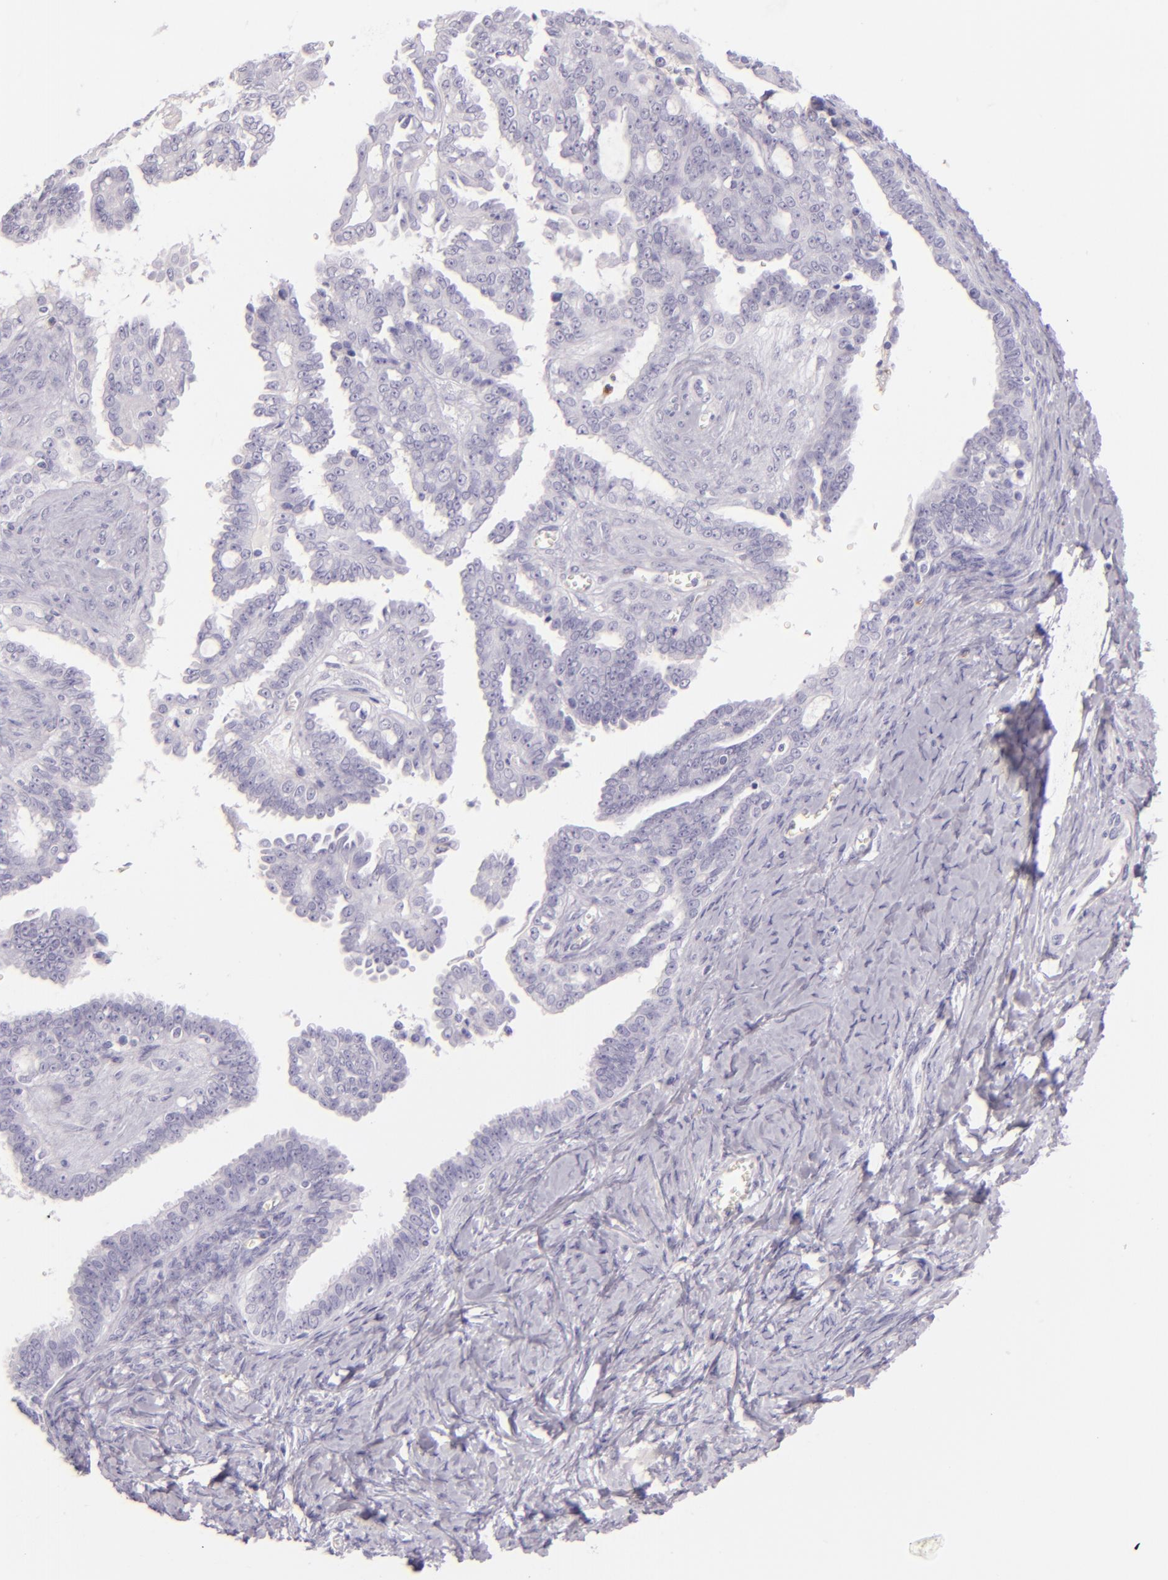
{"staining": {"intensity": "negative", "quantity": "none", "location": "none"}, "tissue": "ovarian cancer", "cell_type": "Tumor cells", "image_type": "cancer", "snomed": [{"axis": "morphology", "description": "Cystadenocarcinoma, serous, NOS"}, {"axis": "topography", "description": "Ovary"}], "caption": "Ovarian serous cystadenocarcinoma stained for a protein using immunohistochemistry reveals no positivity tumor cells.", "gene": "CEACAM1", "patient": {"sex": "female", "age": 71}}